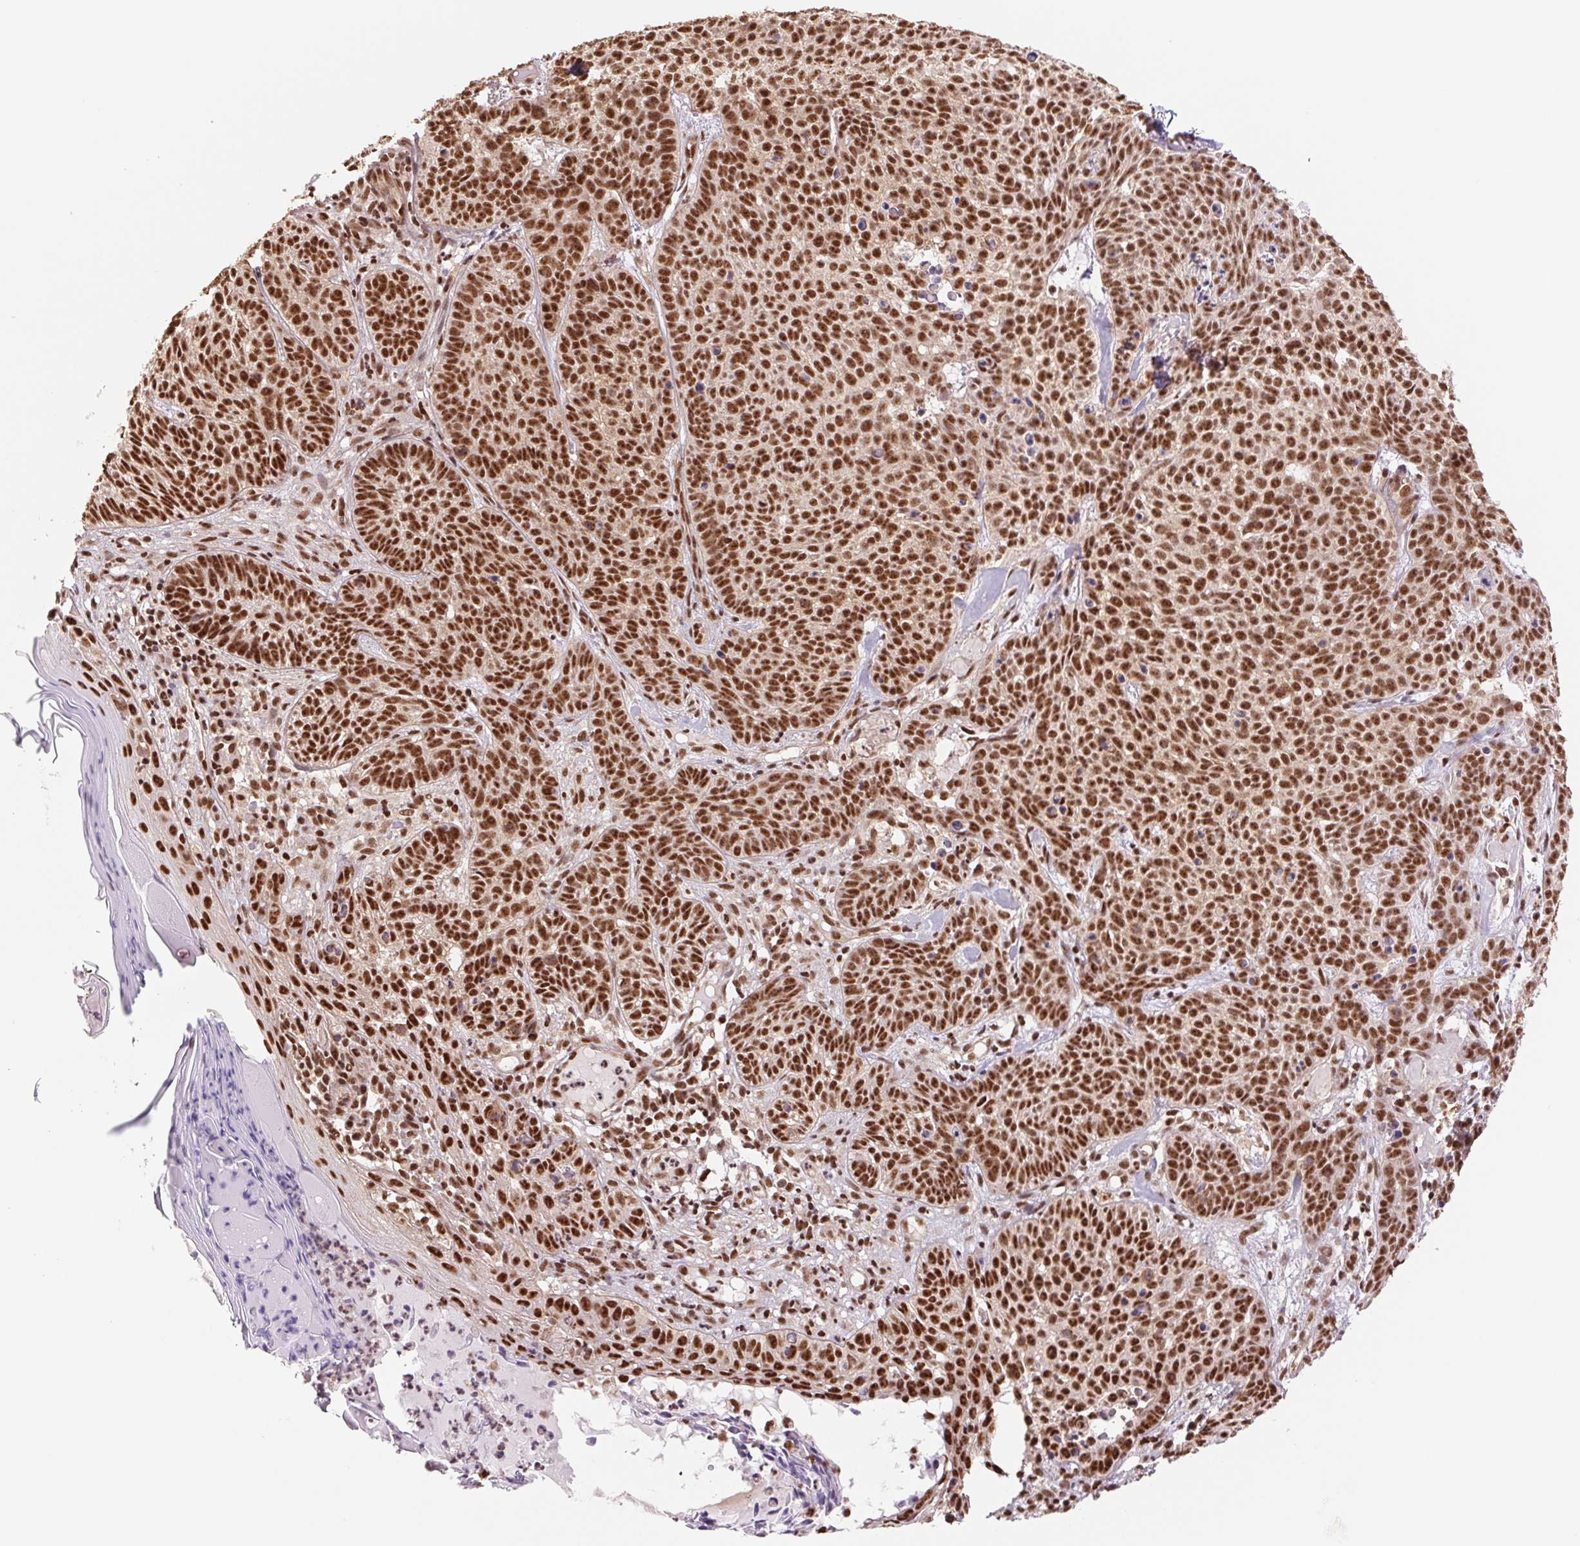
{"staining": {"intensity": "strong", "quantity": ">75%", "location": "nuclear"}, "tissue": "skin cancer", "cell_type": "Tumor cells", "image_type": "cancer", "snomed": [{"axis": "morphology", "description": "Basal cell carcinoma"}, {"axis": "topography", "description": "Skin"}], "caption": "Immunohistochemistry photomicrograph of neoplastic tissue: basal cell carcinoma (skin) stained using immunohistochemistry (IHC) reveals high levels of strong protein expression localized specifically in the nuclear of tumor cells, appearing as a nuclear brown color.", "gene": "CWC25", "patient": {"sex": "male", "age": 90}}